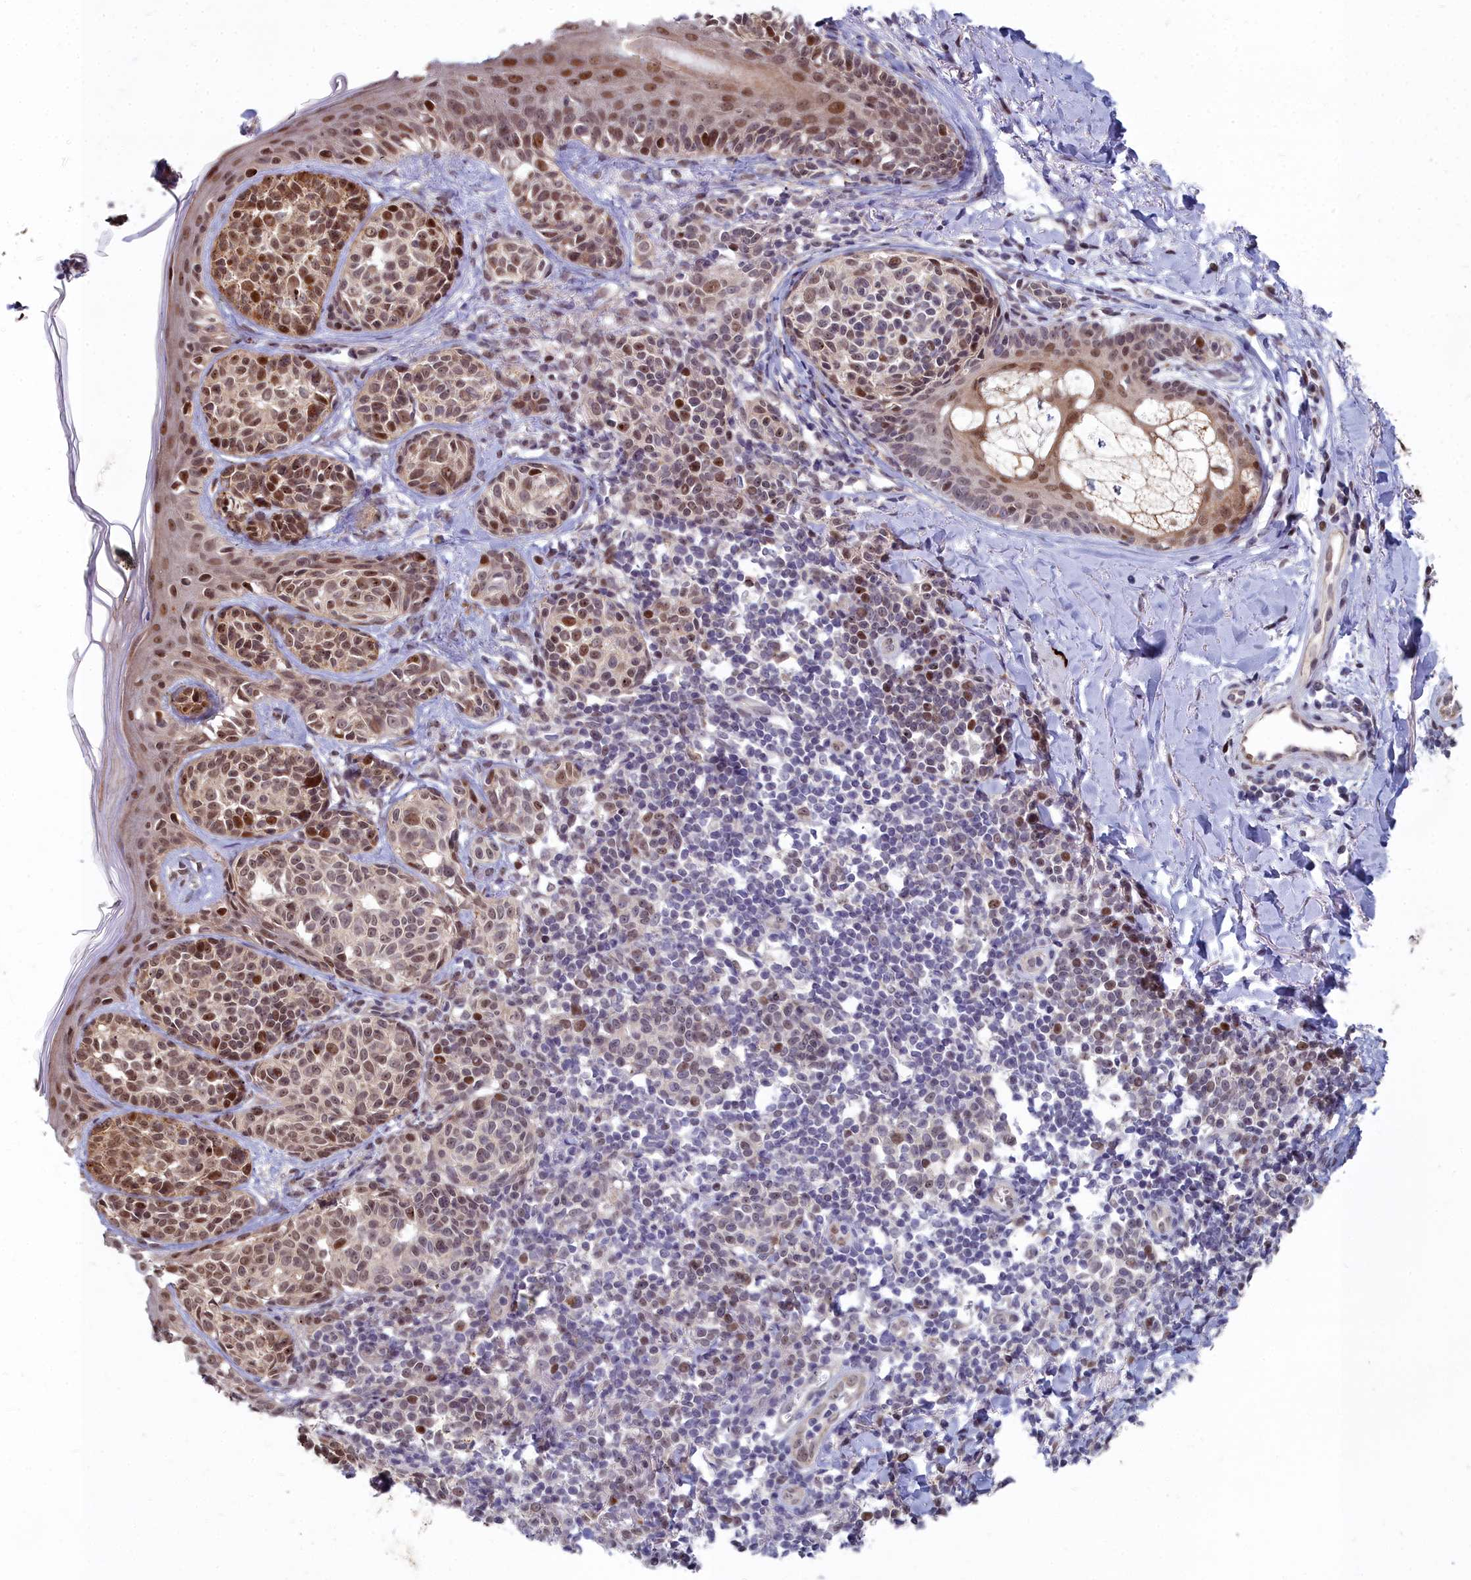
{"staining": {"intensity": "moderate", "quantity": "25%-75%", "location": "nuclear"}, "tissue": "melanoma", "cell_type": "Tumor cells", "image_type": "cancer", "snomed": [{"axis": "morphology", "description": "Malignant melanoma, NOS"}, {"axis": "topography", "description": "Skin of upper extremity"}], "caption": "Immunohistochemistry staining of melanoma, which demonstrates medium levels of moderate nuclear positivity in about 25%-75% of tumor cells indicating moderate nuclear protein positivity. The staining was performed using DAB (3,3'-diaminobenzidine) (brown) for protein detection and nuclei were counterstained in hematoxylin (blue).", "gene": "RPS27A", "patient": {"sex": "male", "age": 40}}